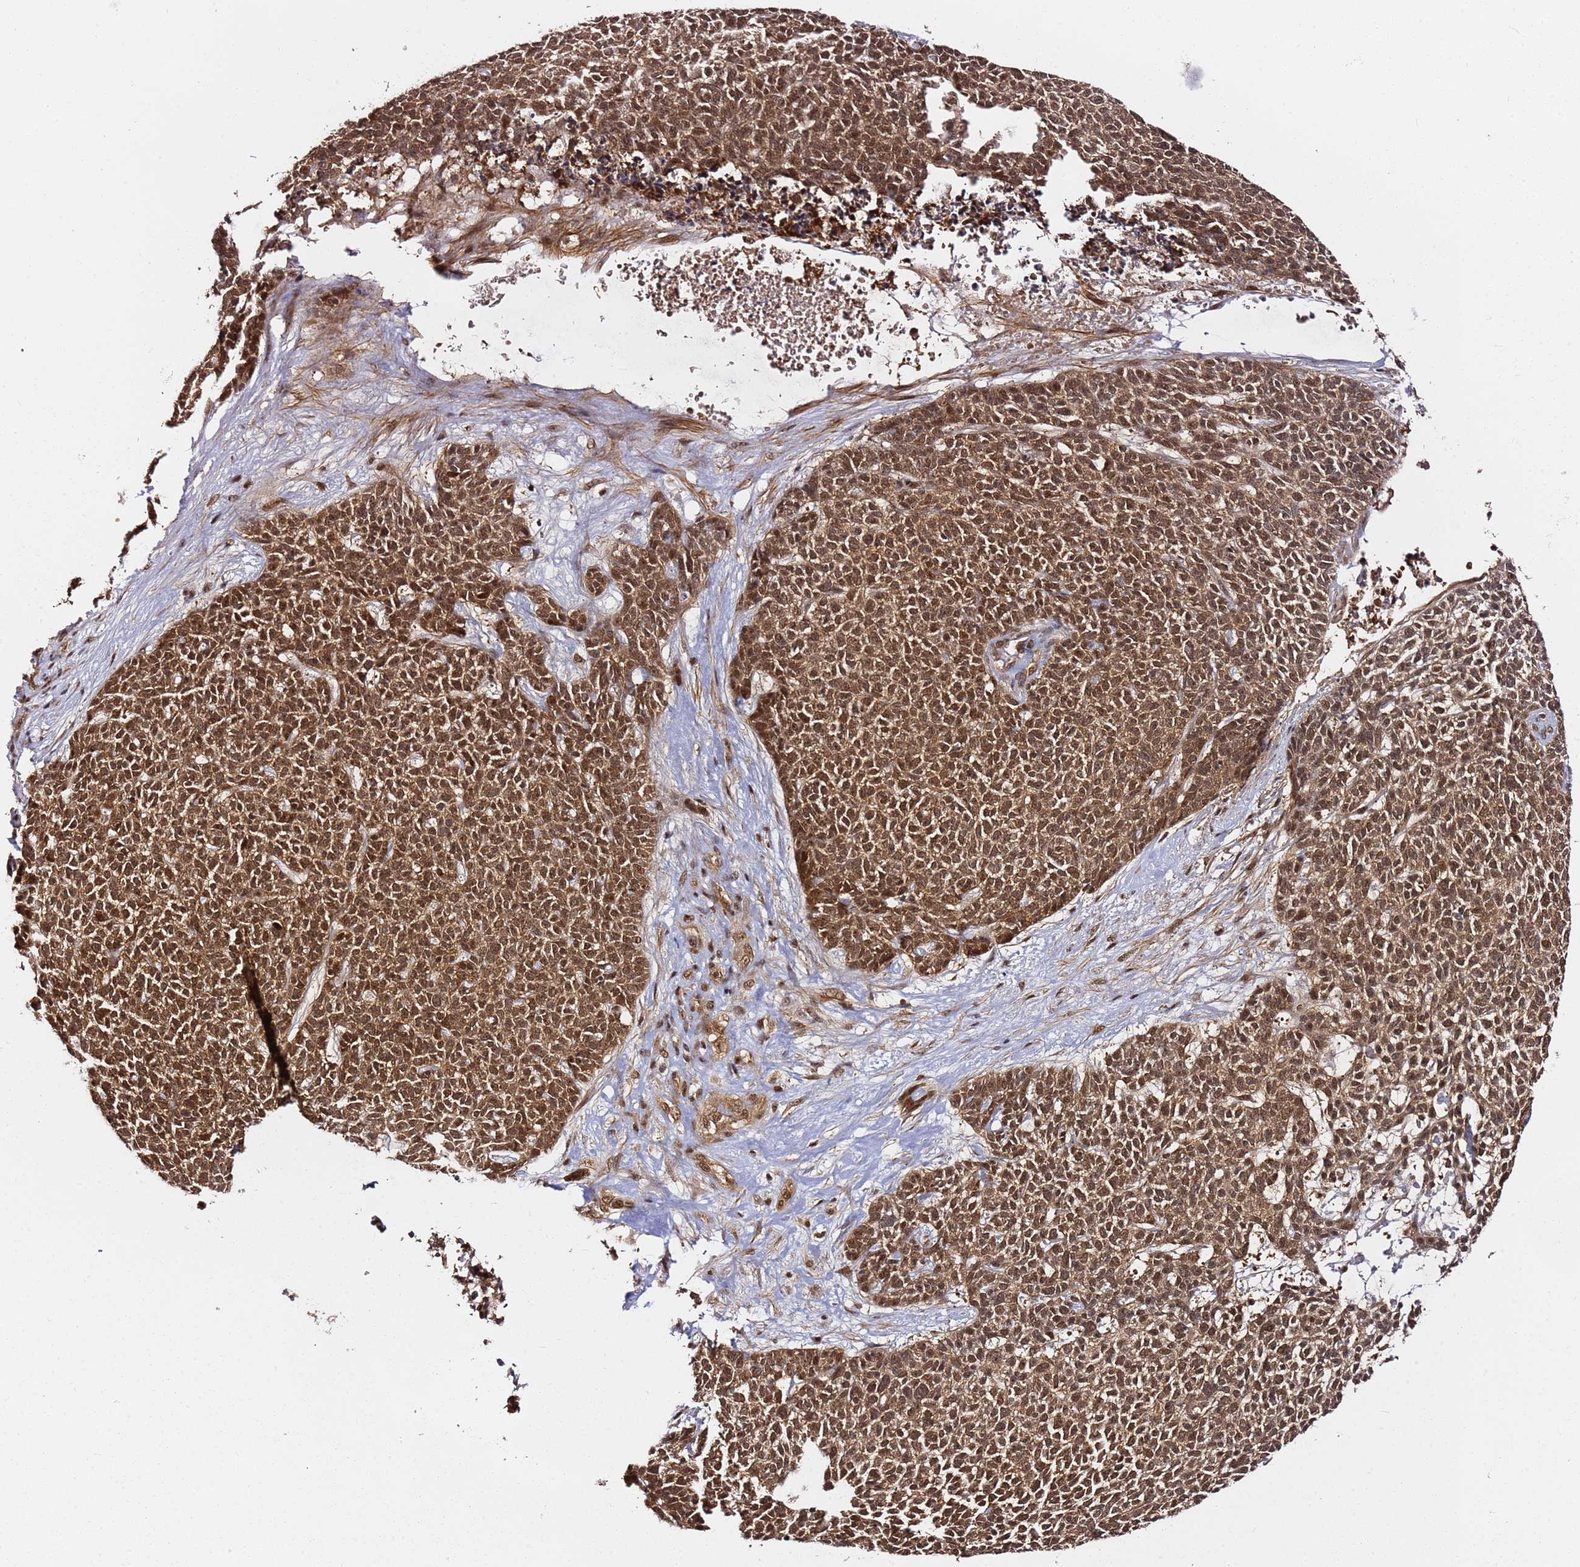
{"staining": {"intensity": "strong", "quantity": ">75%", "location": "cytoplasmic/membranous,nuclear"}, "tissue": "skin cancer", "cell_type": "Tumor cells", "image_type": "cancer", "snomed": [{"axis": "morphology", "description": "Basal cell carcinoma"}, {"axis": "topography", "description": "Skin"}], "caption": "Approximately >75% of tumor cells in human skin cancer exhibit strong cytoplasmic/membranous and nuclear protein positivity as visualized by brown immunohistochemical staining.", "gene": "RGS18", "patient": {"sex": "female", "age": 84}}